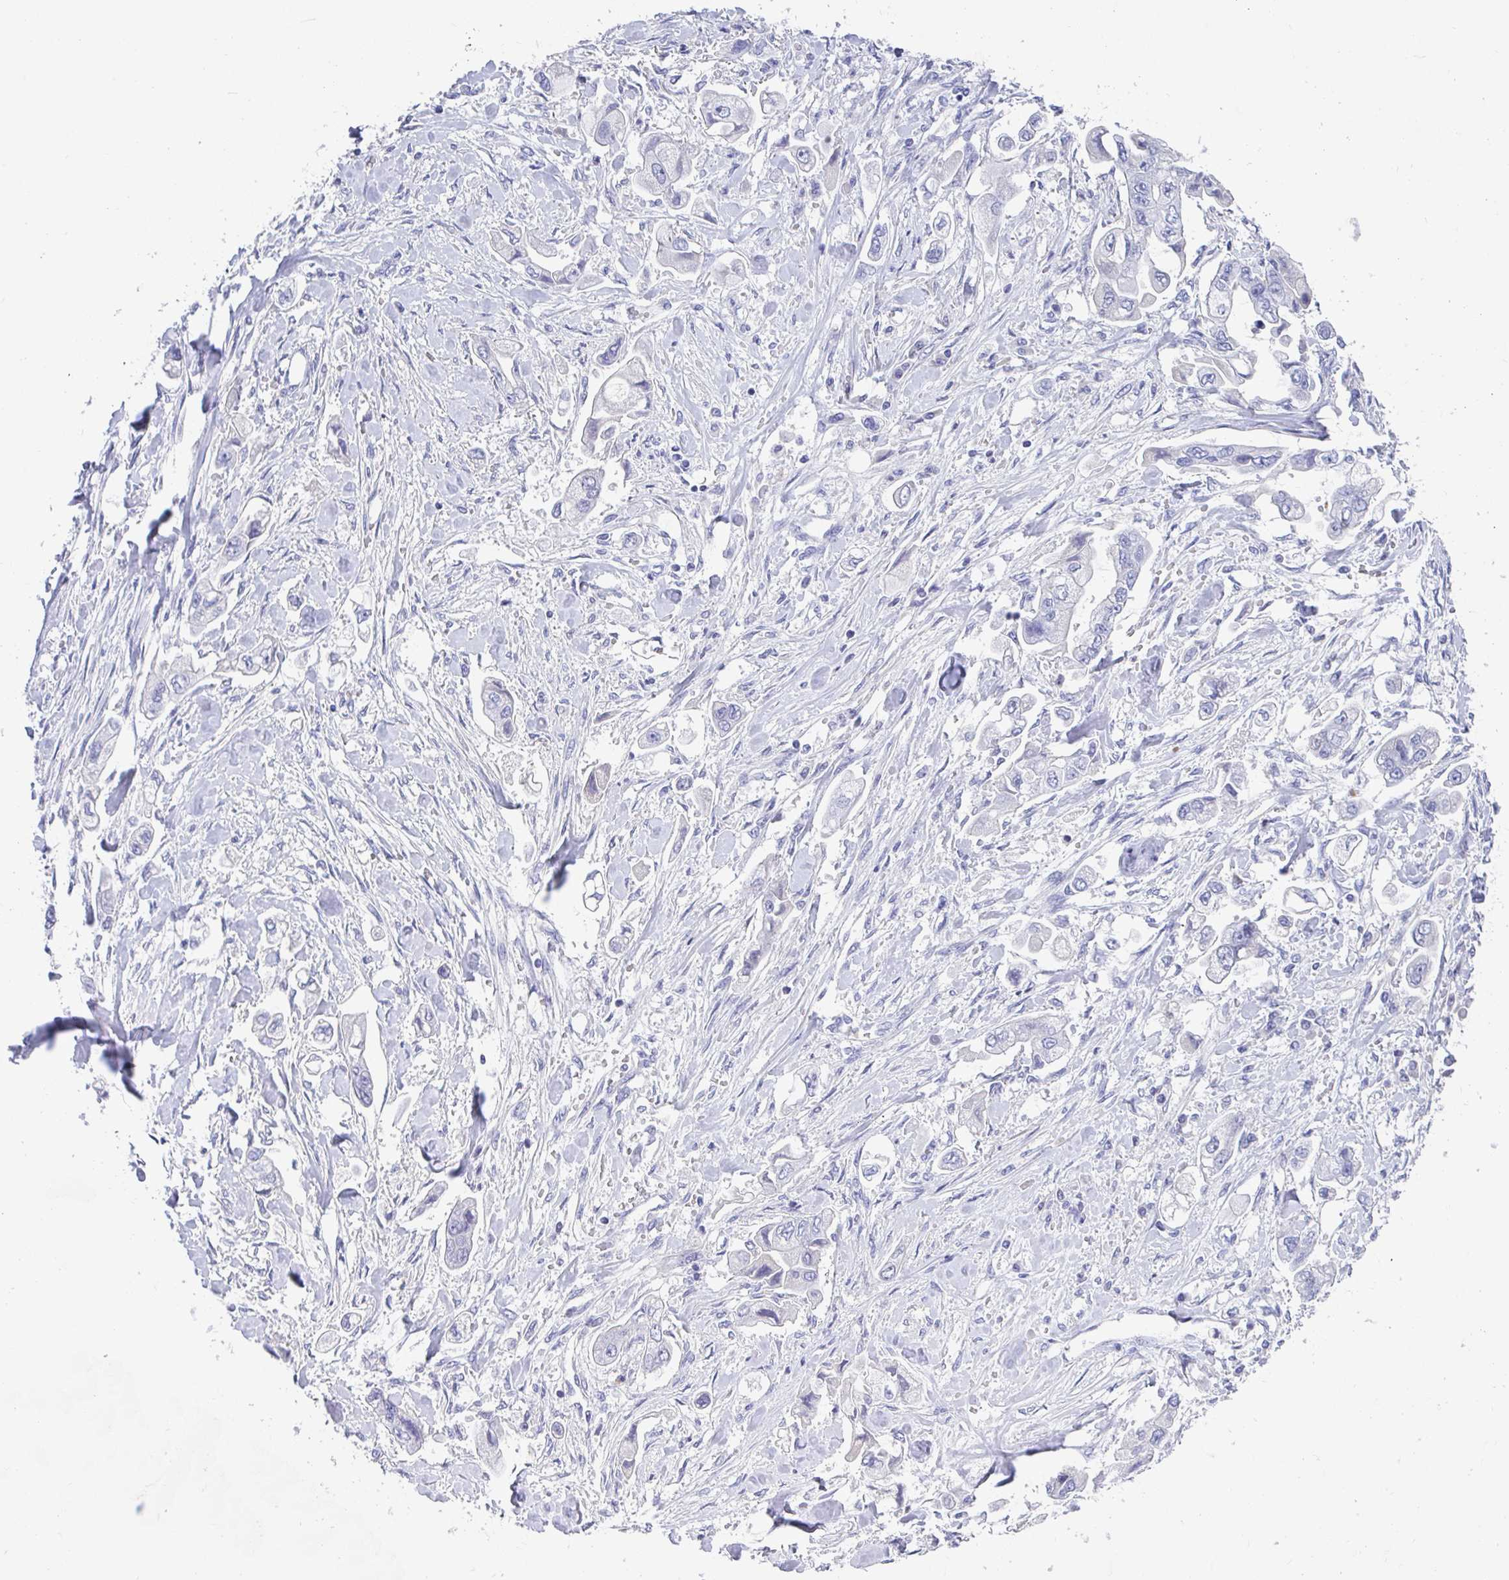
{"staining": {"intensity": "negative", "quantity": "none", "location": "none"}, "tissue": "stomach cancer", "cell_type": "Tumor cells", "image_type": "cancer", "snomed": [{"axis": "morphology", "description": "Adenocarcinoma, NOS"}, {"axis": "topography", "description": "Stomach"}], "caption": "This is an immunohistochemistry (IHC) image of stomach cancer. There is no staining in tumor cells.", "gene": "COA5", "patient": {"sex": "male", "age": 62}}